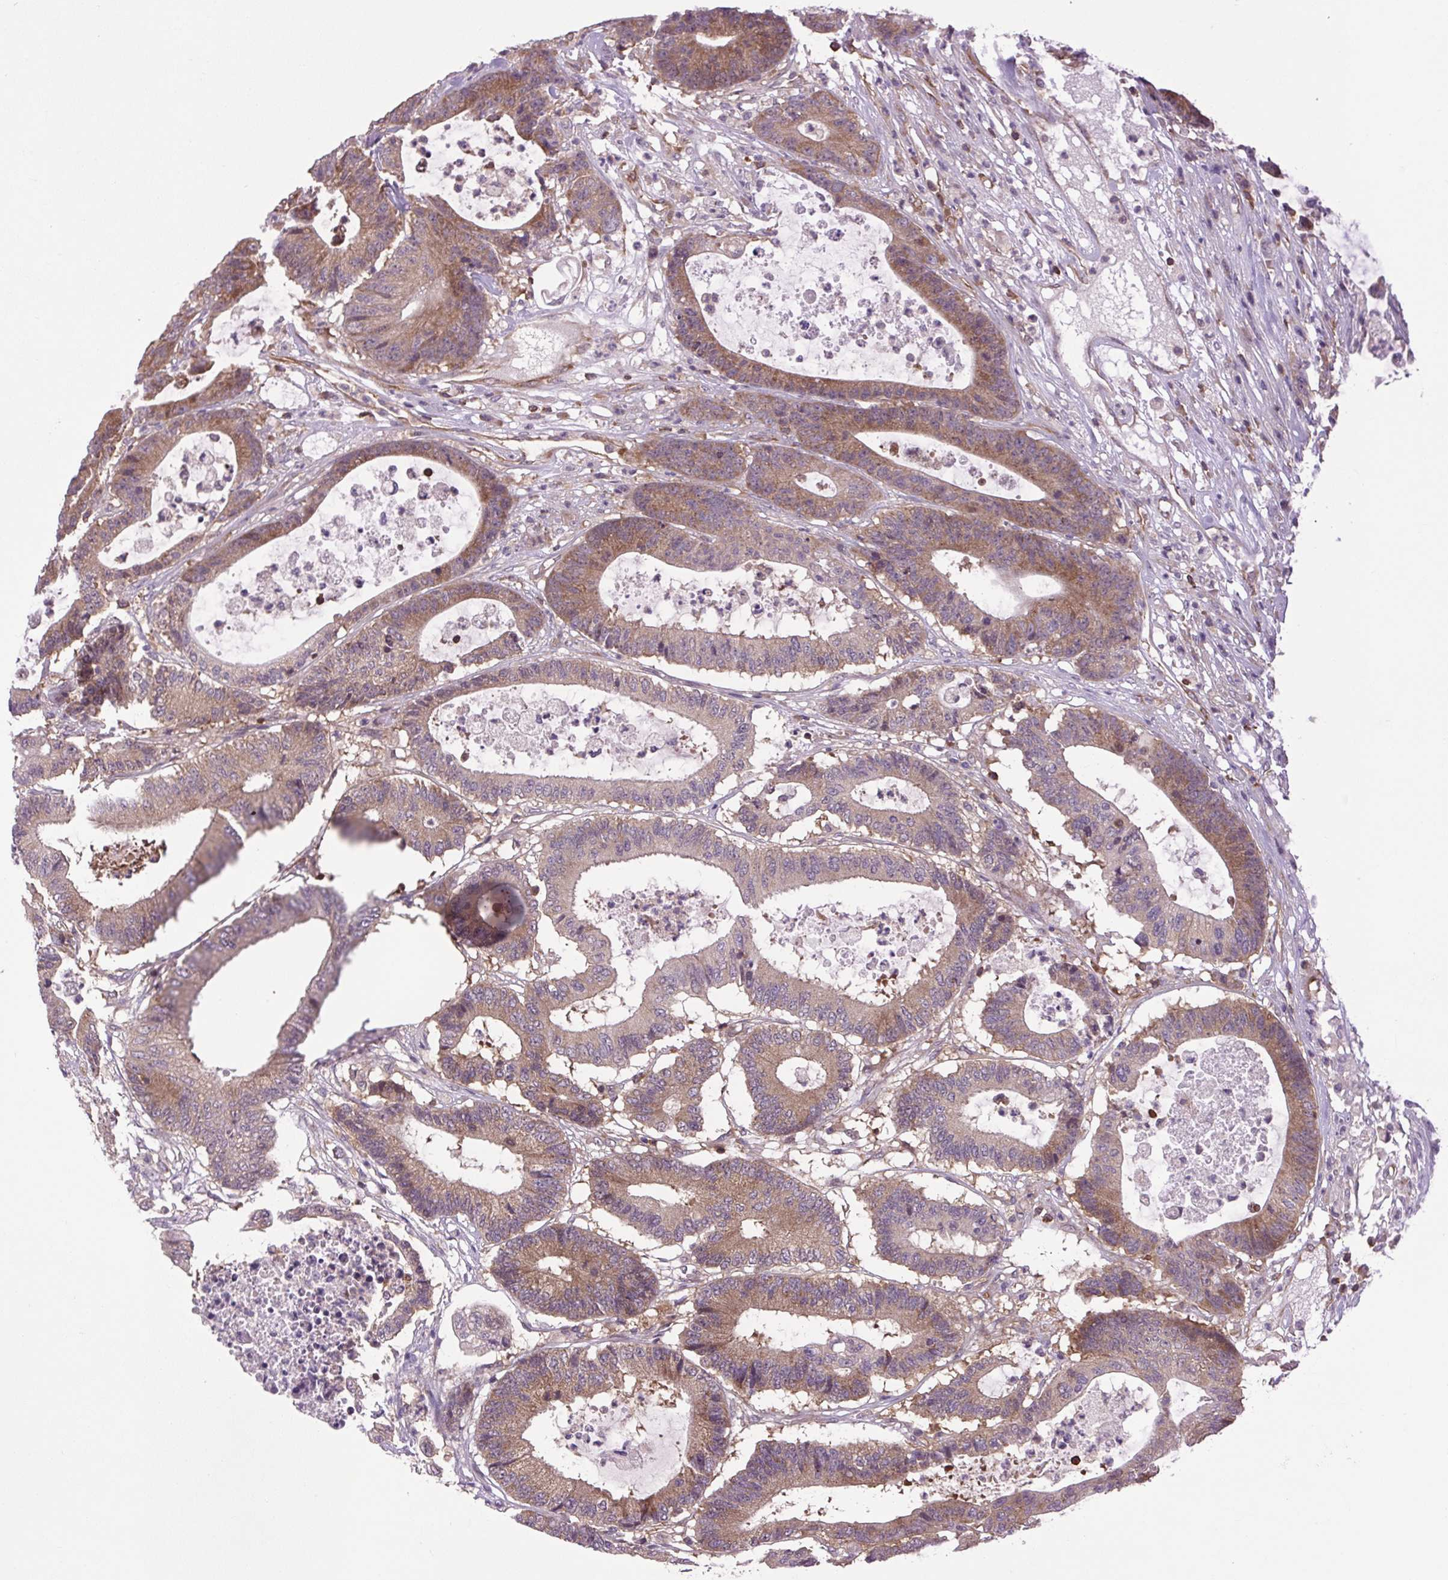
{"staining": {"intensity": "moderate", "quantity": ">75%", "location": "cytoplasmic/membranous"}, "tissue": "colorectal cancer", "cell_type": "Tumor cells", "image_type": "cancer", "snomed": [{"axis": "morphology", "description": "Adenocarcinoma, NOS"}, {"axis": "topography", "description": "Colon"}], "caption": "High-magnification brightfield microscopy of colorectal cancer (adenocarcinoma) stained with DAB (3,3'-diaminobenzidine) (brown) and counterstained with hematoxylin (blue). tumor cells exhibit moderate cytoplasmic/membranous positivity is appreciated in approximately>75% of cells. Using DAB (brown) and hematoxylin (blue) stains, captured at high magnification using brightfield microscopy.", "gene": "PLCG1", "patient": {"sex": "female", "age": 84}}